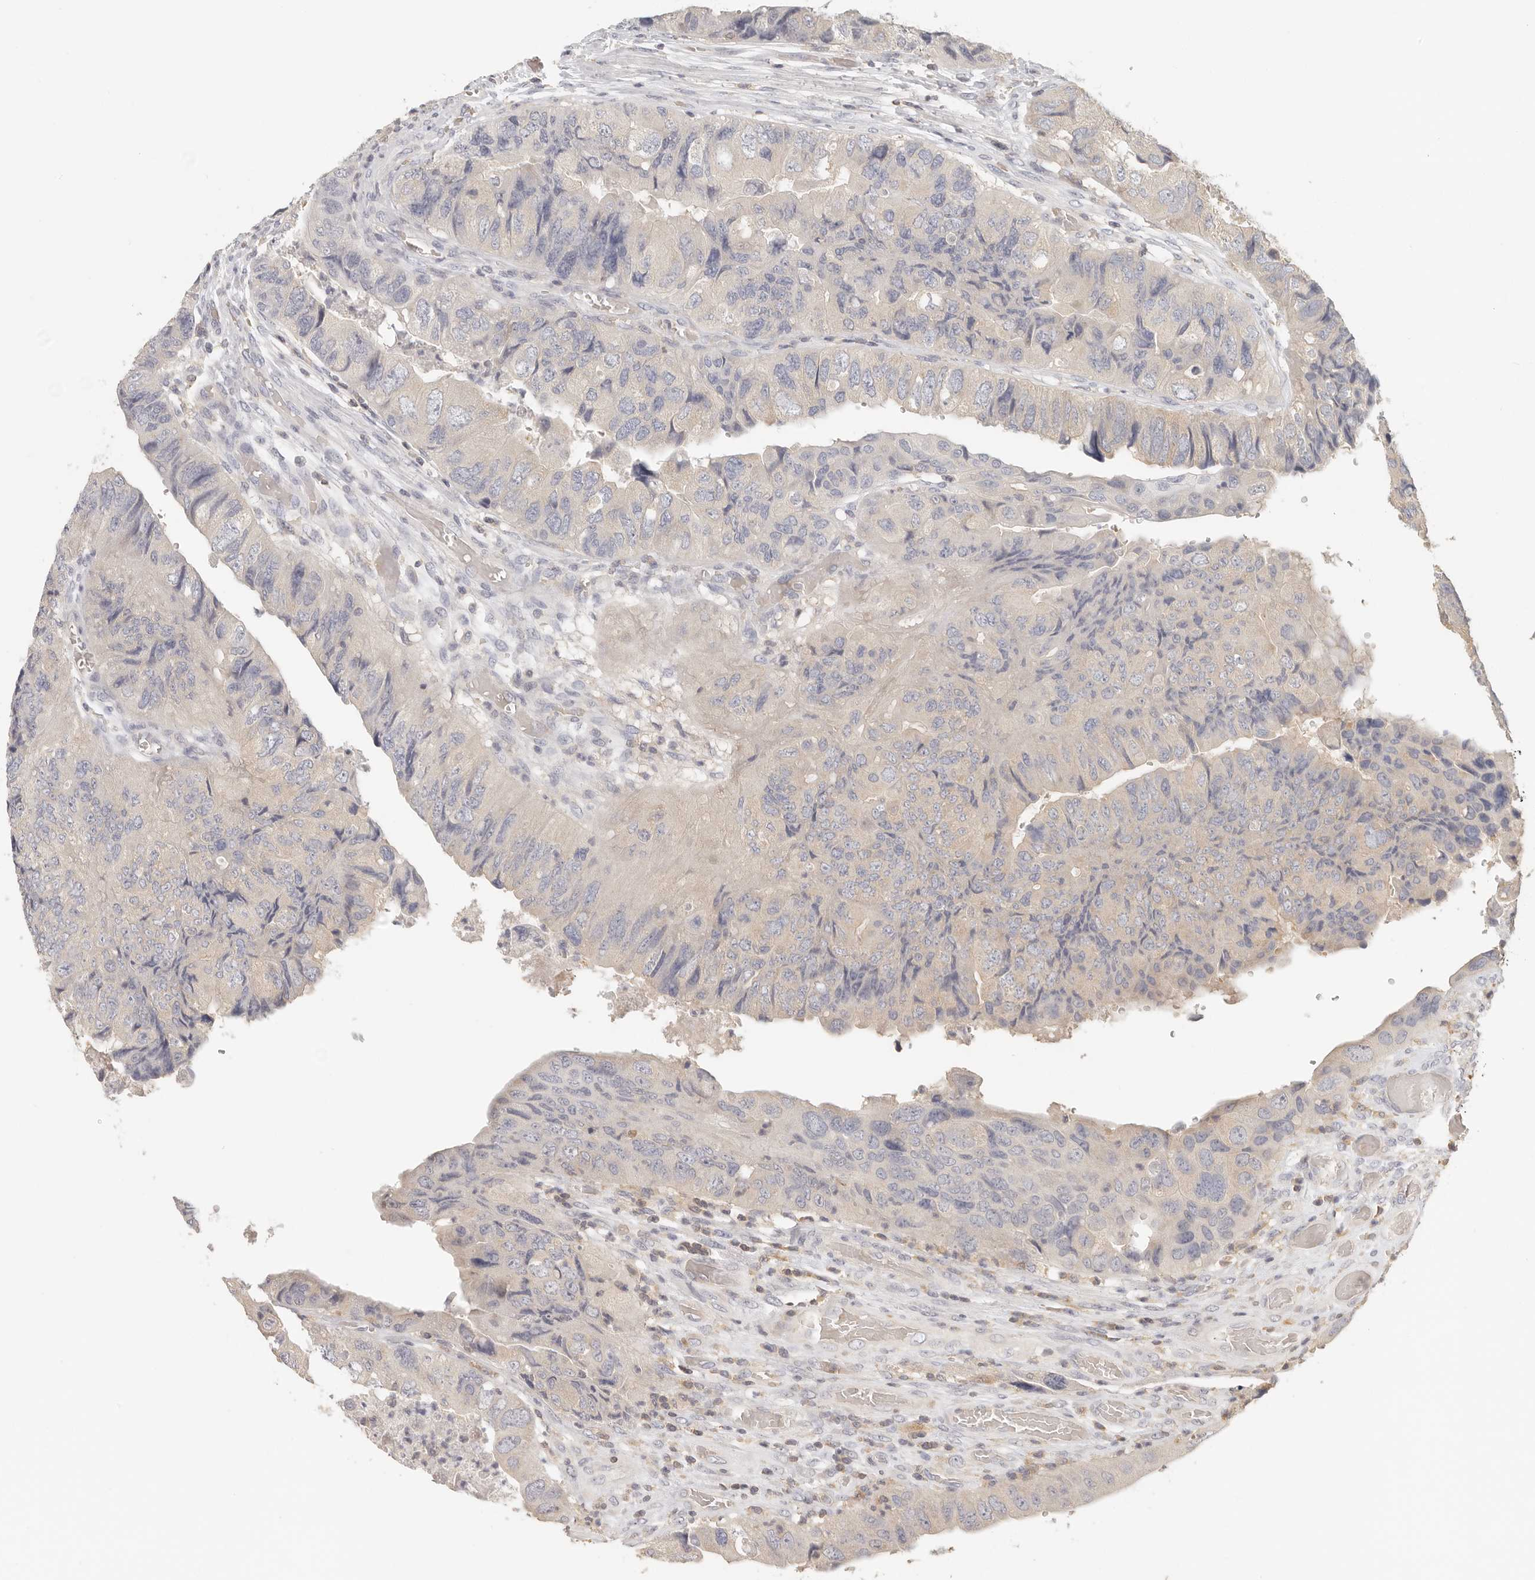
{"staining": {"intensity": "weak", "quantity": "<25%", "location": "cytoplasmic/membranous"}, "tissue": "colorectal cancer", "cell_type": "Tumor cells", "image_type": "cancer", "snomed": [{"axis": "morphology", "description": "Adenocarcinoma, NOS"}, {"axis": "topography", "description": "Rectum"}], "caption": "Immunohistochemistry (IHC) photomicrograph of colorectal cancer (adenocarcinoma) stained for a protein (brown), which demonstrates no expression in tumor cells.", "gene": "CSK", "patient": {"sex": "male", "age": 63}}